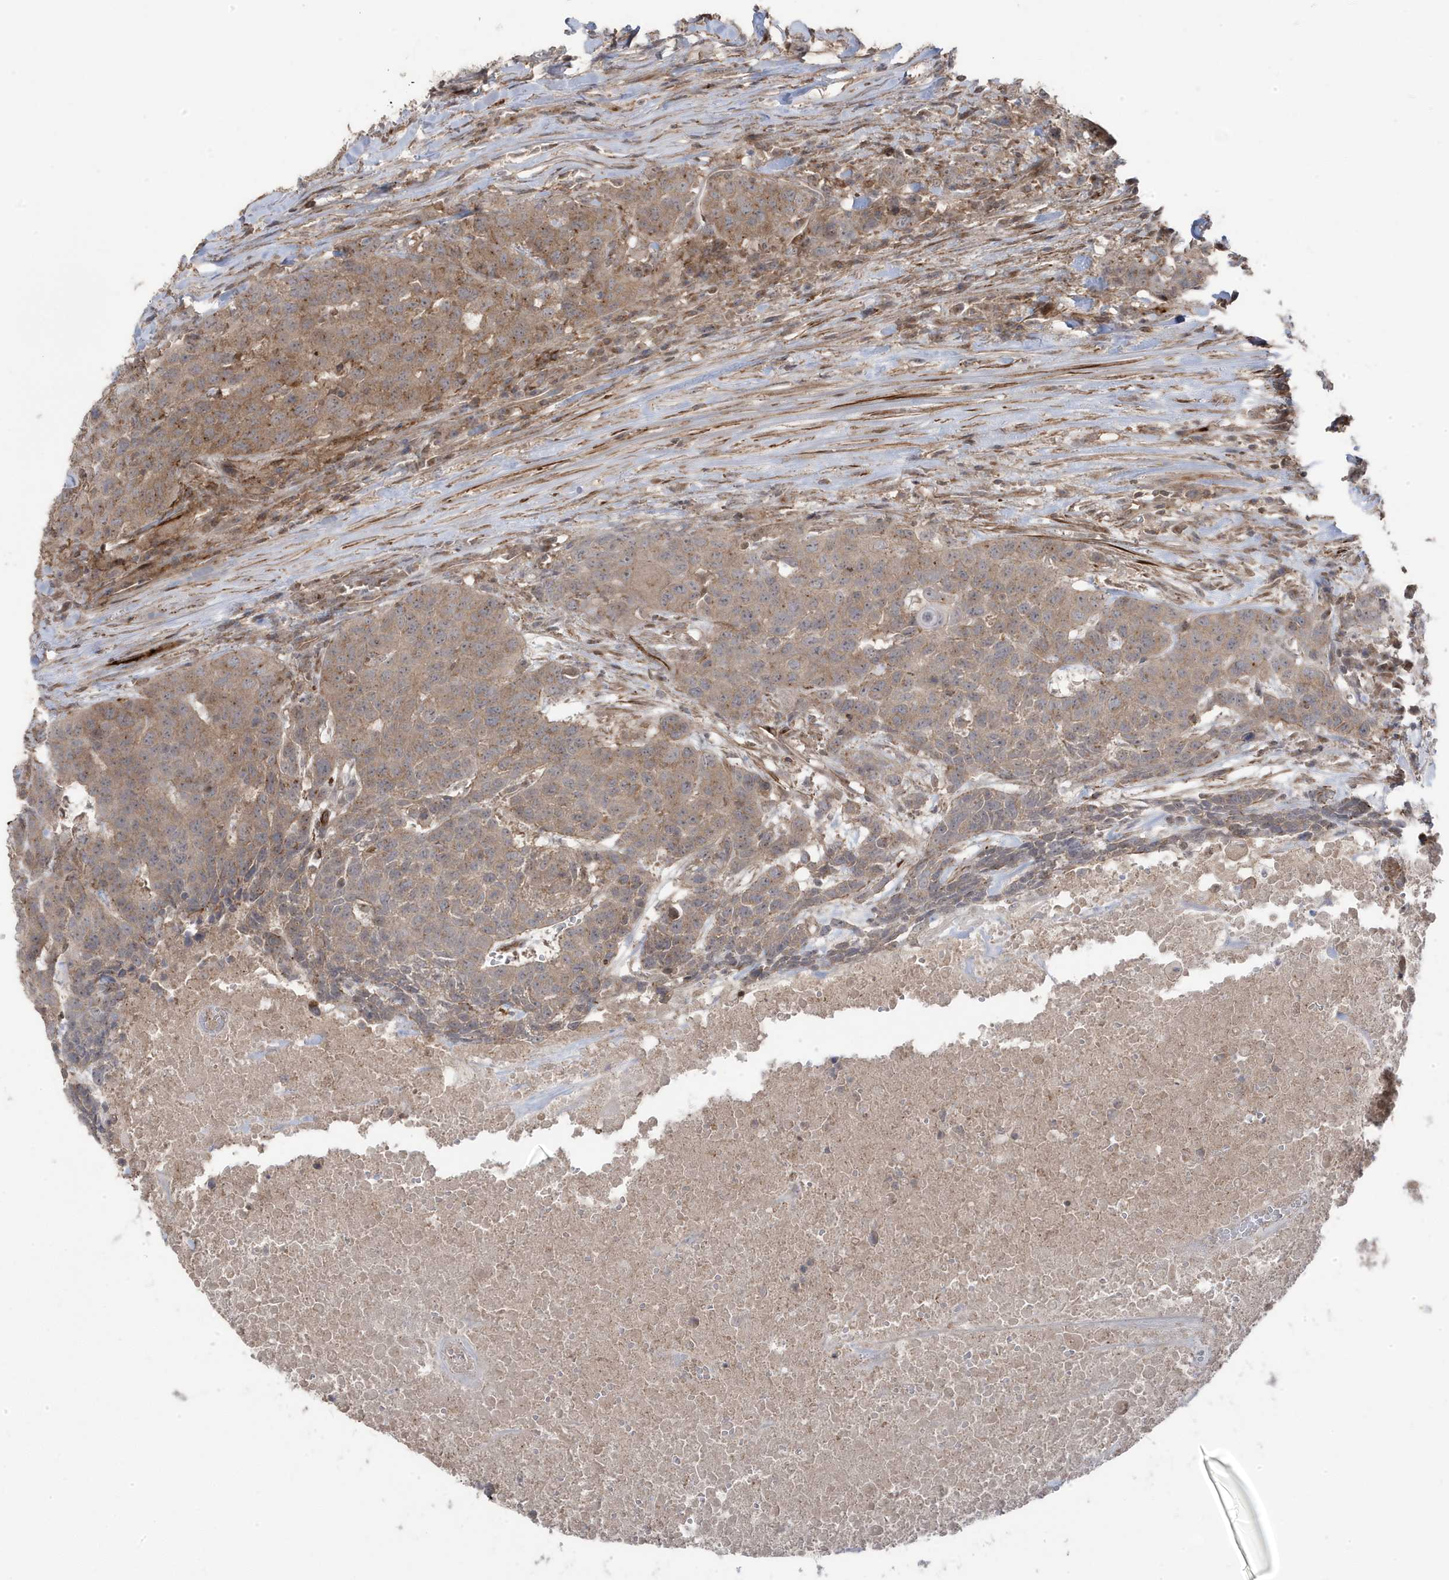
{"staining": {"intensity": "moderate", "quantity": "25%-75%", "location": "cytoplasmic/membranous"}, "tissue": "head and neck cancer", "cell_type": "Tumor cells", "image_type": "cancer", "snomed": [{"axis": "morphology", "description": "Squamous cell carcinoma, NOS"}, {"axis": "topography", "description": "Head-Neck"}], "caption": "Protein expression analysis of human head and neck cancer reveals moderate cytoplasmic/membranous staining in about 25%-75% of tumor cells. (IHC, brightfield microscopy, high magnification).", "gene": "CETN3", "patient": {"sex": "male", "age": 66}}